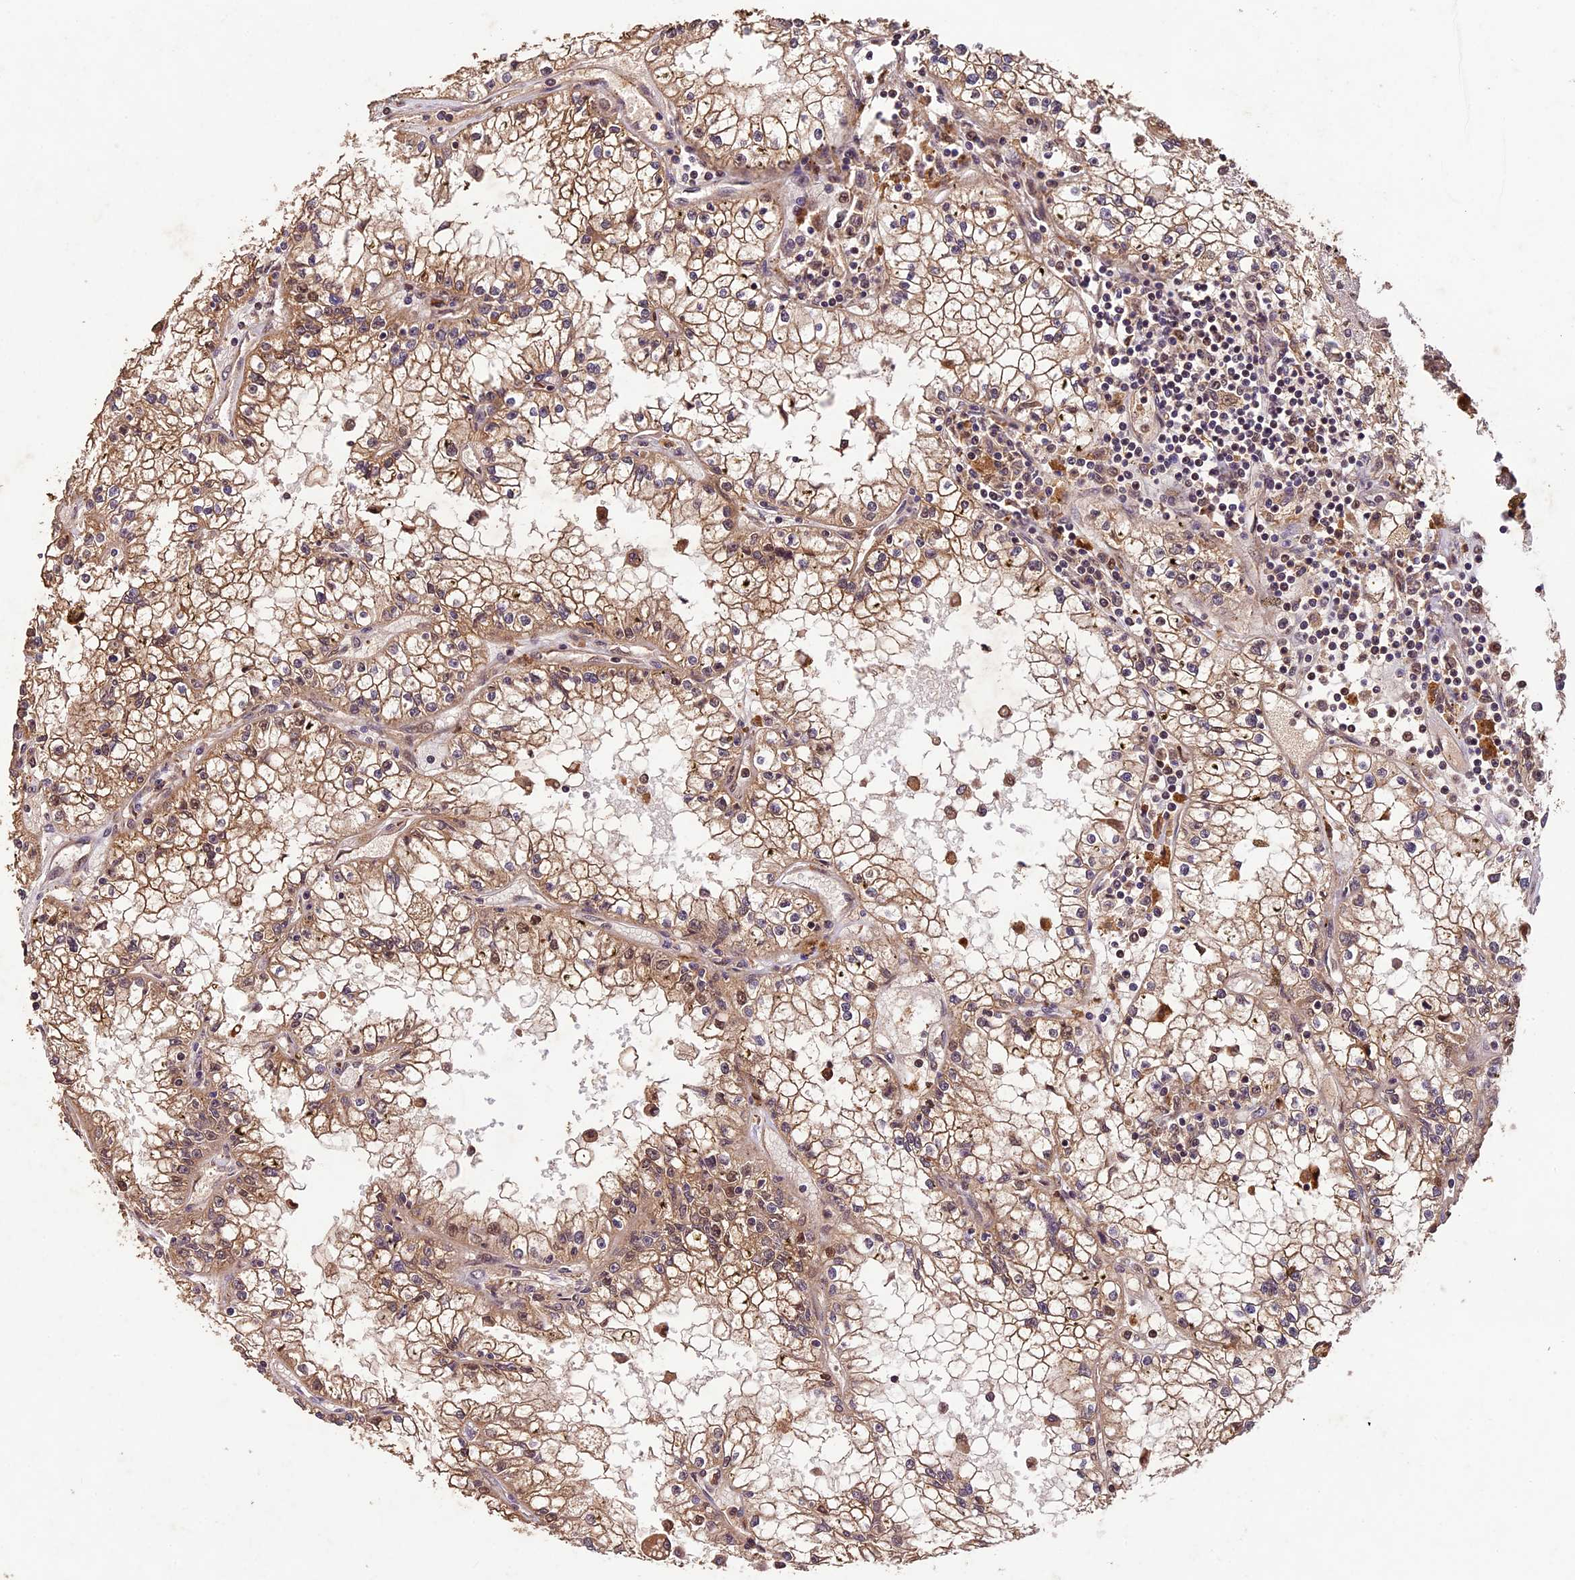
{"staining": {"intensity": "moderate", "quantity": ">75%", "location": "cytoplasmic/membranous"}, "tissue": "renal cancer", "cell_type": "Tumor cells", "image_type": "cancer", "snomed": [{"axis": "morphology", "description": "Adenocarcinoma, NOS"}, {"axis": "topography", "description": "Kidney"}], "caption": "Immunohistochemical staining of human renal adenocarcinoma demonstrates medium levels of moderate cytoplasmic/membranous protein staining in about >75% of tumor cells.", "gene": "CDKN2AIP", "patient": {"sex": "male", "age": 56}}